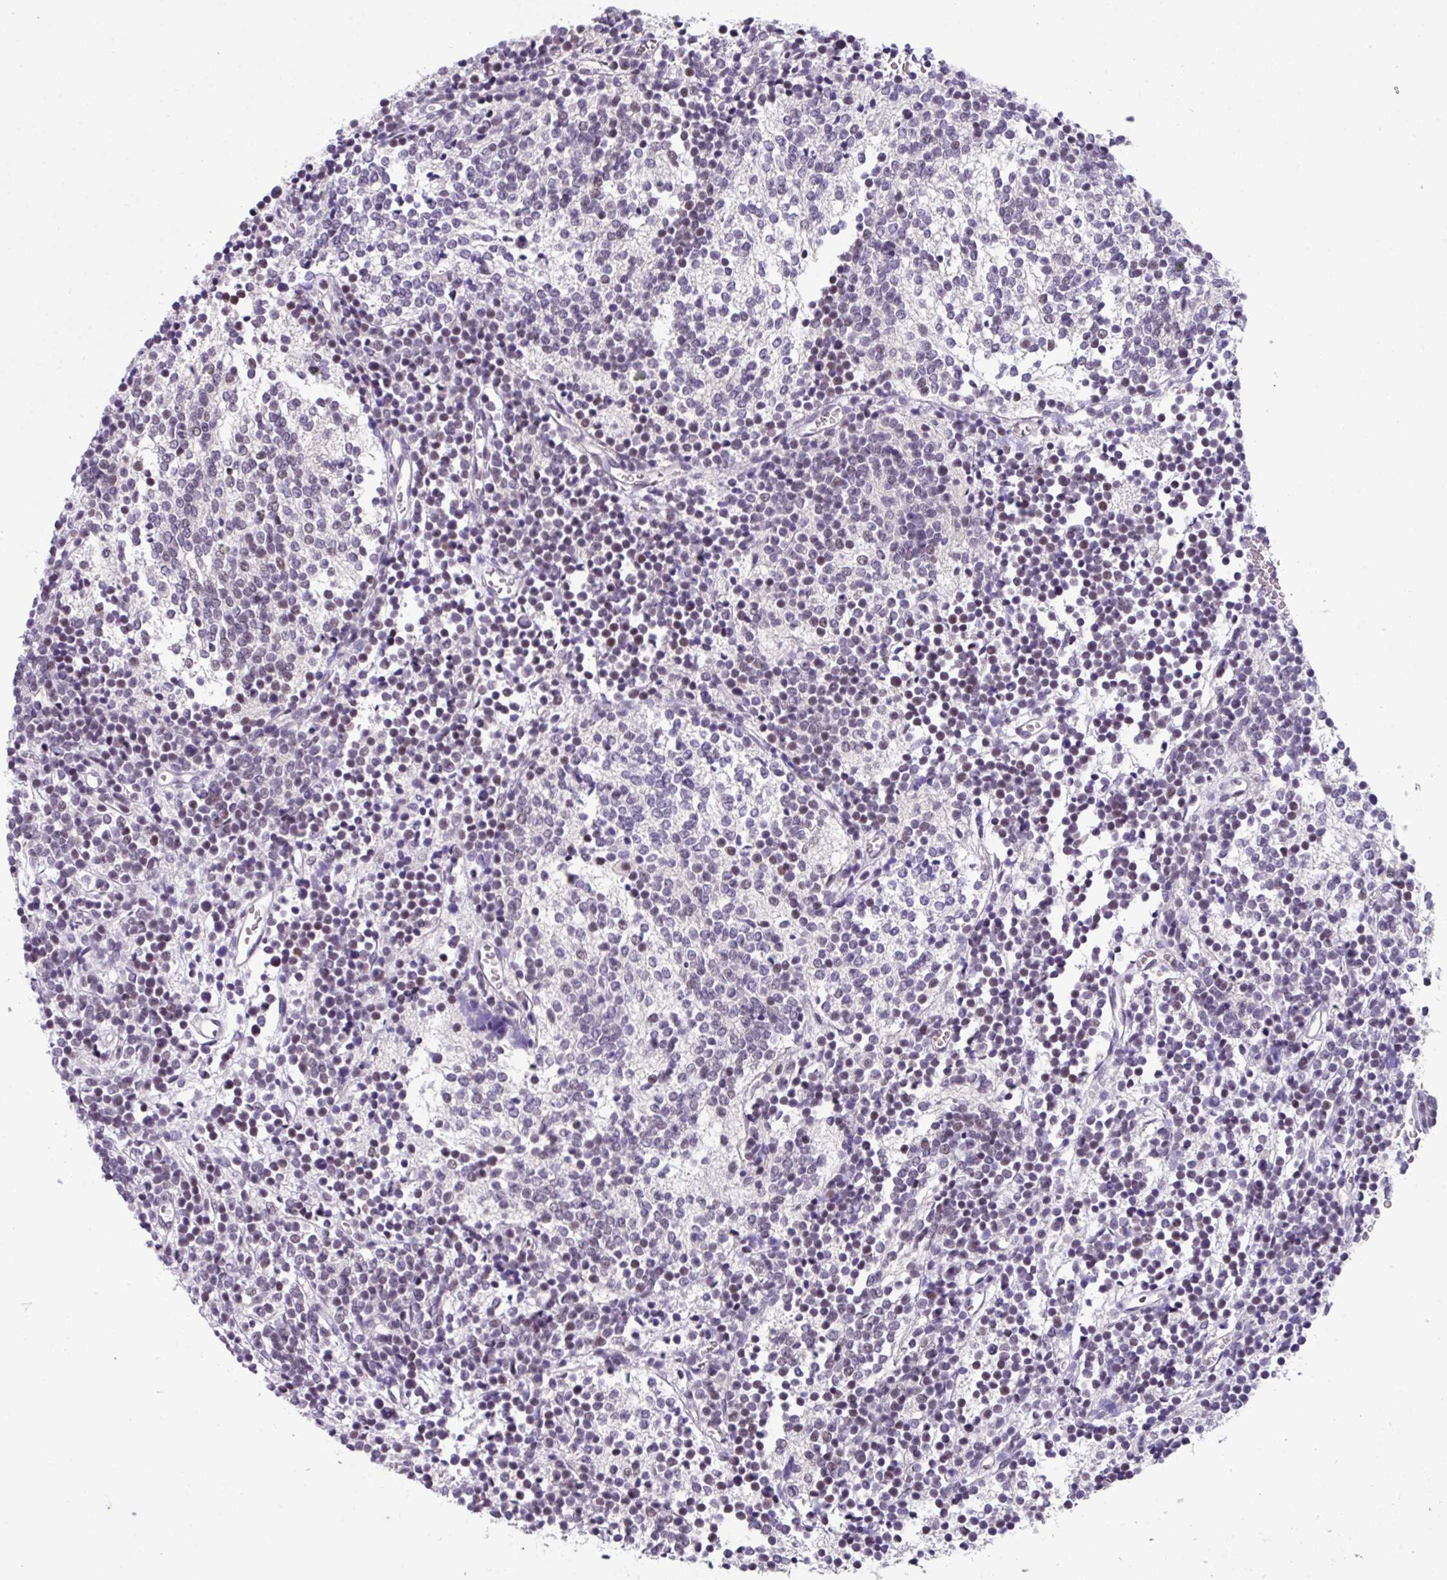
{"staining": {"intensity": "negative", "quantity": "none", "location": "none"}, "tissue": "glioma", "cell_type": "Tumor cells", "image_type": "cancer", "snomed": [{"axis": "morphology", "description": "Glioma, malignant, Low grade"}, {"axis": "topography", "description": "Brain"}], "caption": "Human glioma stained for a protein using immunohistochemistry (IHC) displays no positivity in tumor cells.", "gene": "ZFP3", "patient": {"sex": "female", "age": 1}}